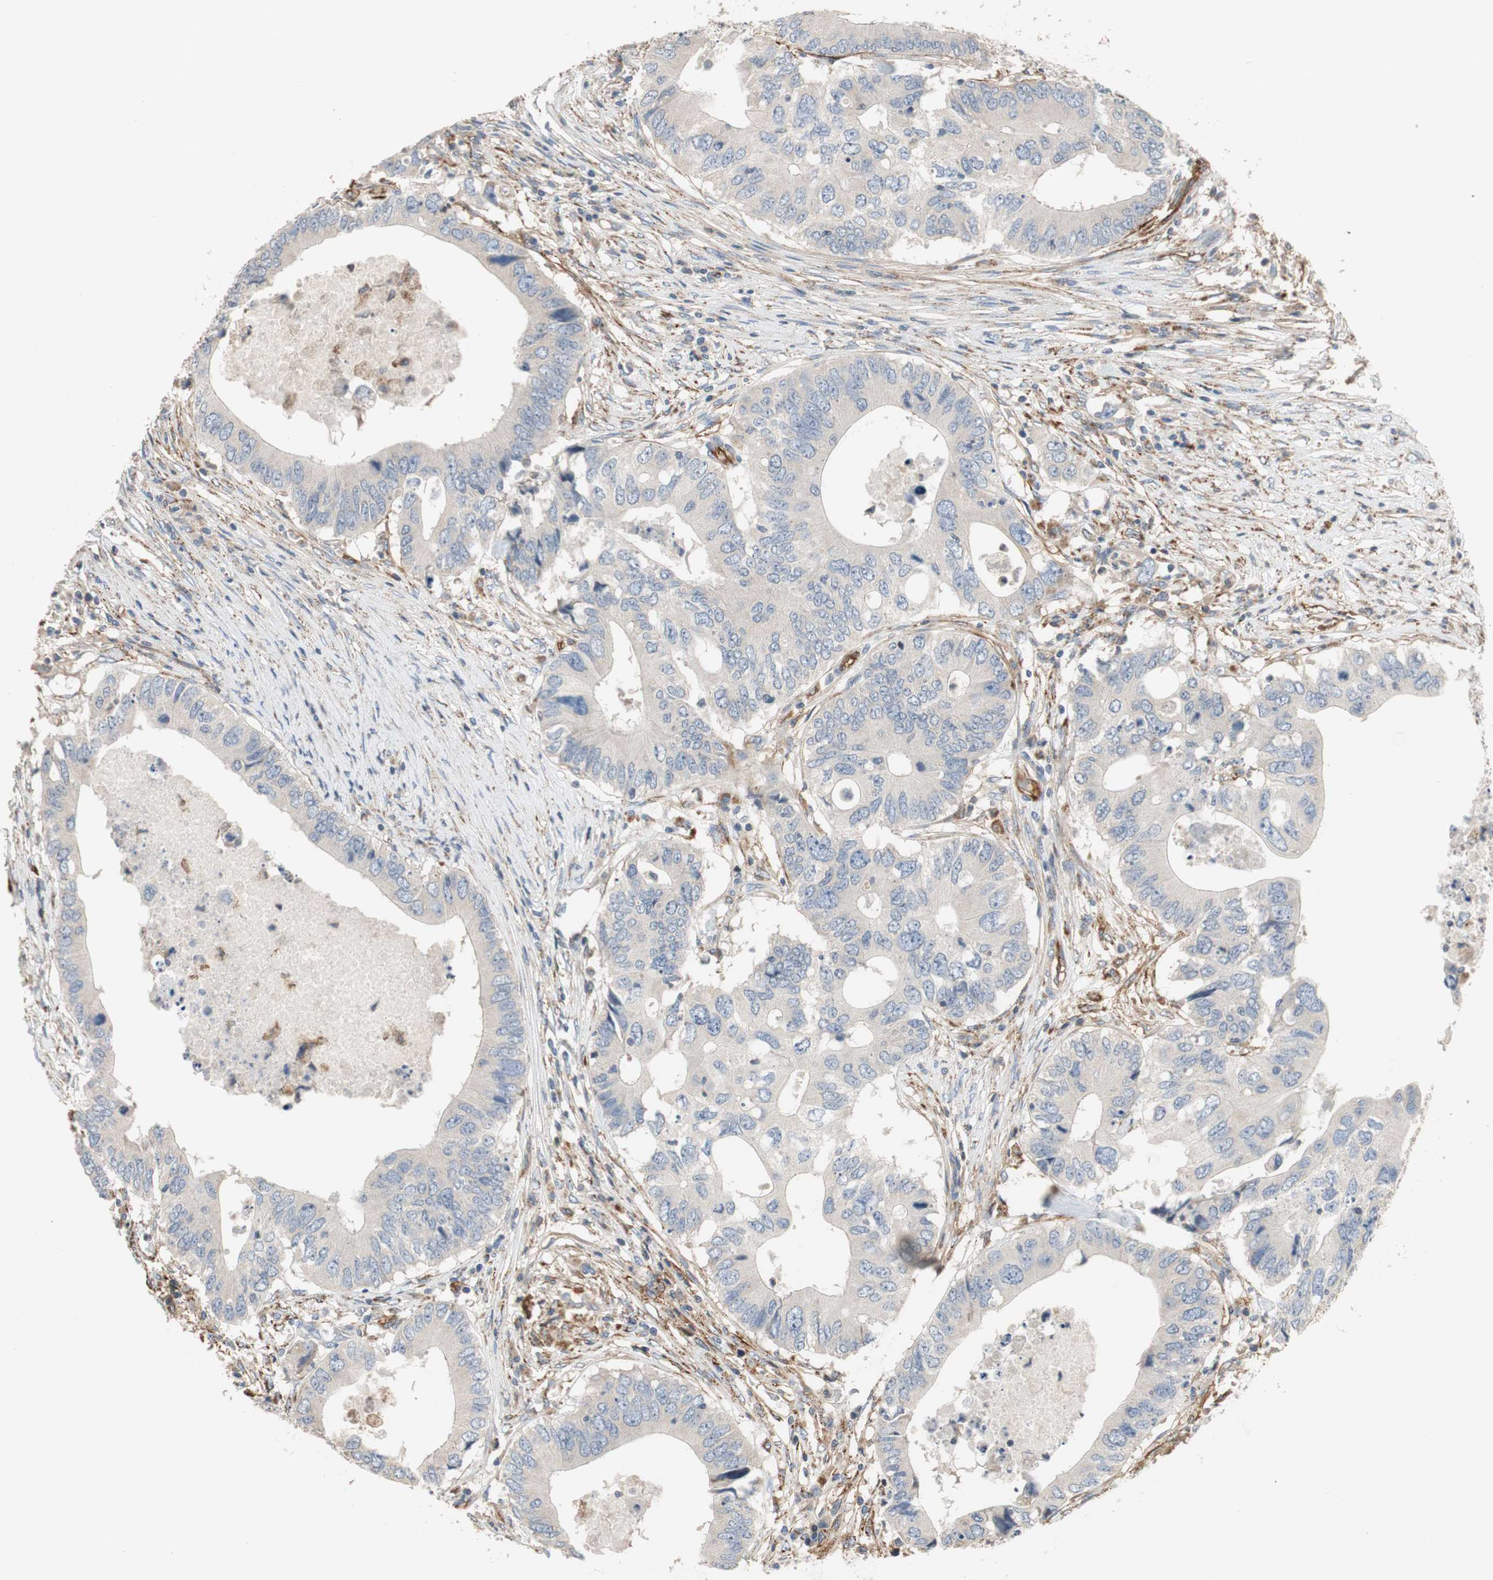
{"staining": {"intensity": "negative", "quantity": "none", "location": "none"}, "tissue": "colorectal cancer", "cell_type": "Tumor cells", "image_type": "cancer", "snomed": [{"axis": "morphology", "description": "Adenocarcinoma, NOS"}, {"axis": "topography", "description": "Colon"}], "caption": "A high-resolution image shows immunohistochemistry (IHC) staining of colorectal cancer (adenocarcinoma), which demonstrates no significant expression in tumor cells.", "gene": "ALPL", "patient": {"sex": "male", "age": 71}}